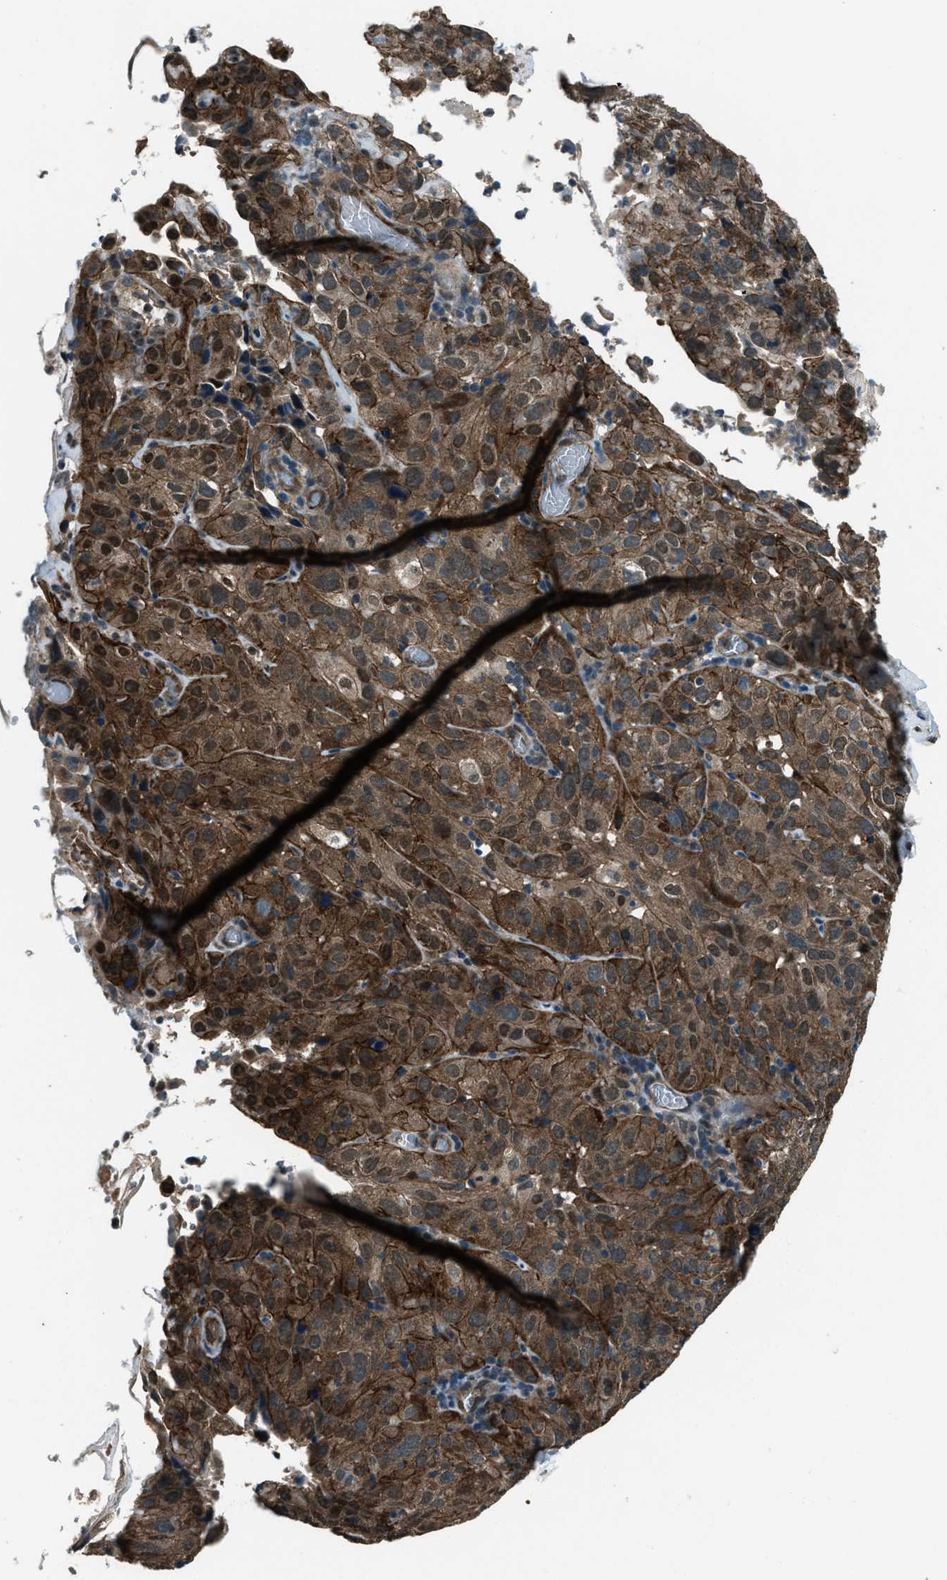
{"staining": {"intensity": "moderate", "quantity": ">75%", "location": "cytoplasmic/membranous"}, "tissue": "cervical cancer", "cell_type": "Tumor cells", "image_type": "cancer", "snomed": [{"axis": "morphology", "description": "Squamous cell carcinoma, NOS"}, {"axis": "topography", "description": "Cervix"}], "caption": "The image displays immunohistochemical staining of squamous cell carcinoma (cervical). There is moderate cytoplasmic/membranous positivity is identified in approximately >75% of tumor cells.", "gene": "SVIL", "patient": {"sex": "female", "age": 32}}